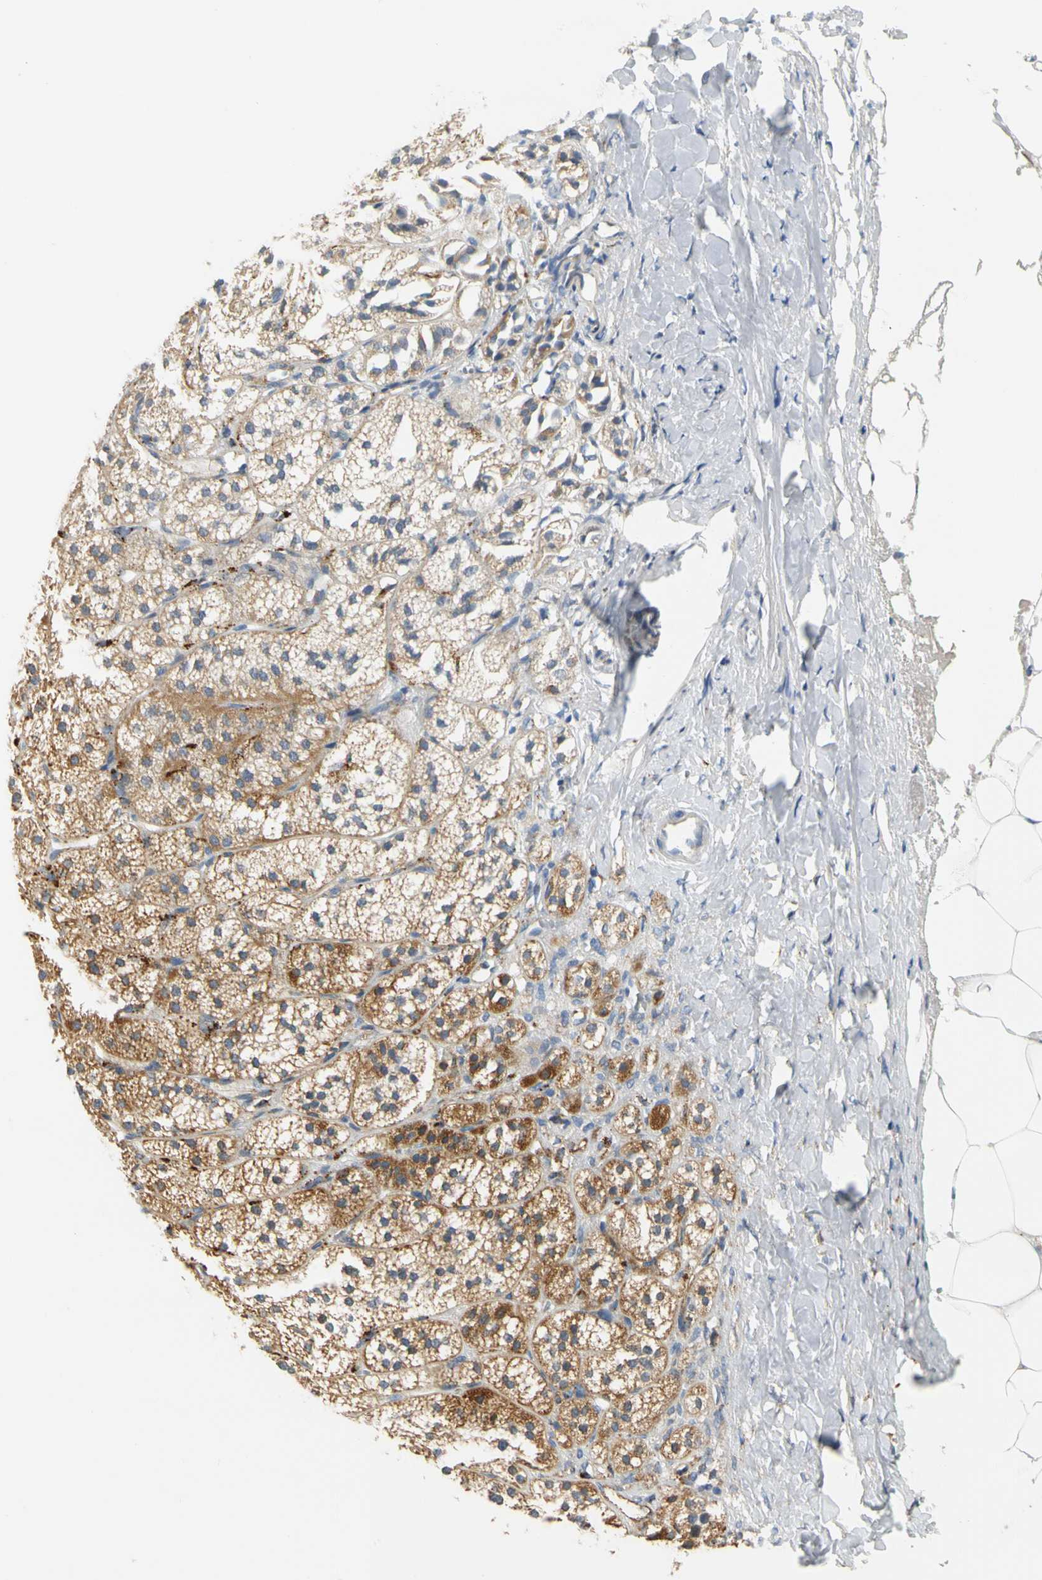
{"staining": {"intensity": "moderate", "quantity": ">75%", "location": "cytoplasmic/membranous,nuclear"}, "tissue": "adrenal gland", "cell_type": "Glandular cells", "image_type": "normal", "snomed": [{"axis": "morphology", "description": "Normal tissue, NOS"}, {"axis": "topography", "description": "Adrenal gland"}], "caption": "A micrograph showing moderate cytoplasmic/membranous,nuclear staining in approximately >75% of glandular cells in unremarkable adrenal gland, as visualized by brown immunohistochemical staining.", "gene": "SFXN3", "patient": {"sex": "female", "age": 71}}